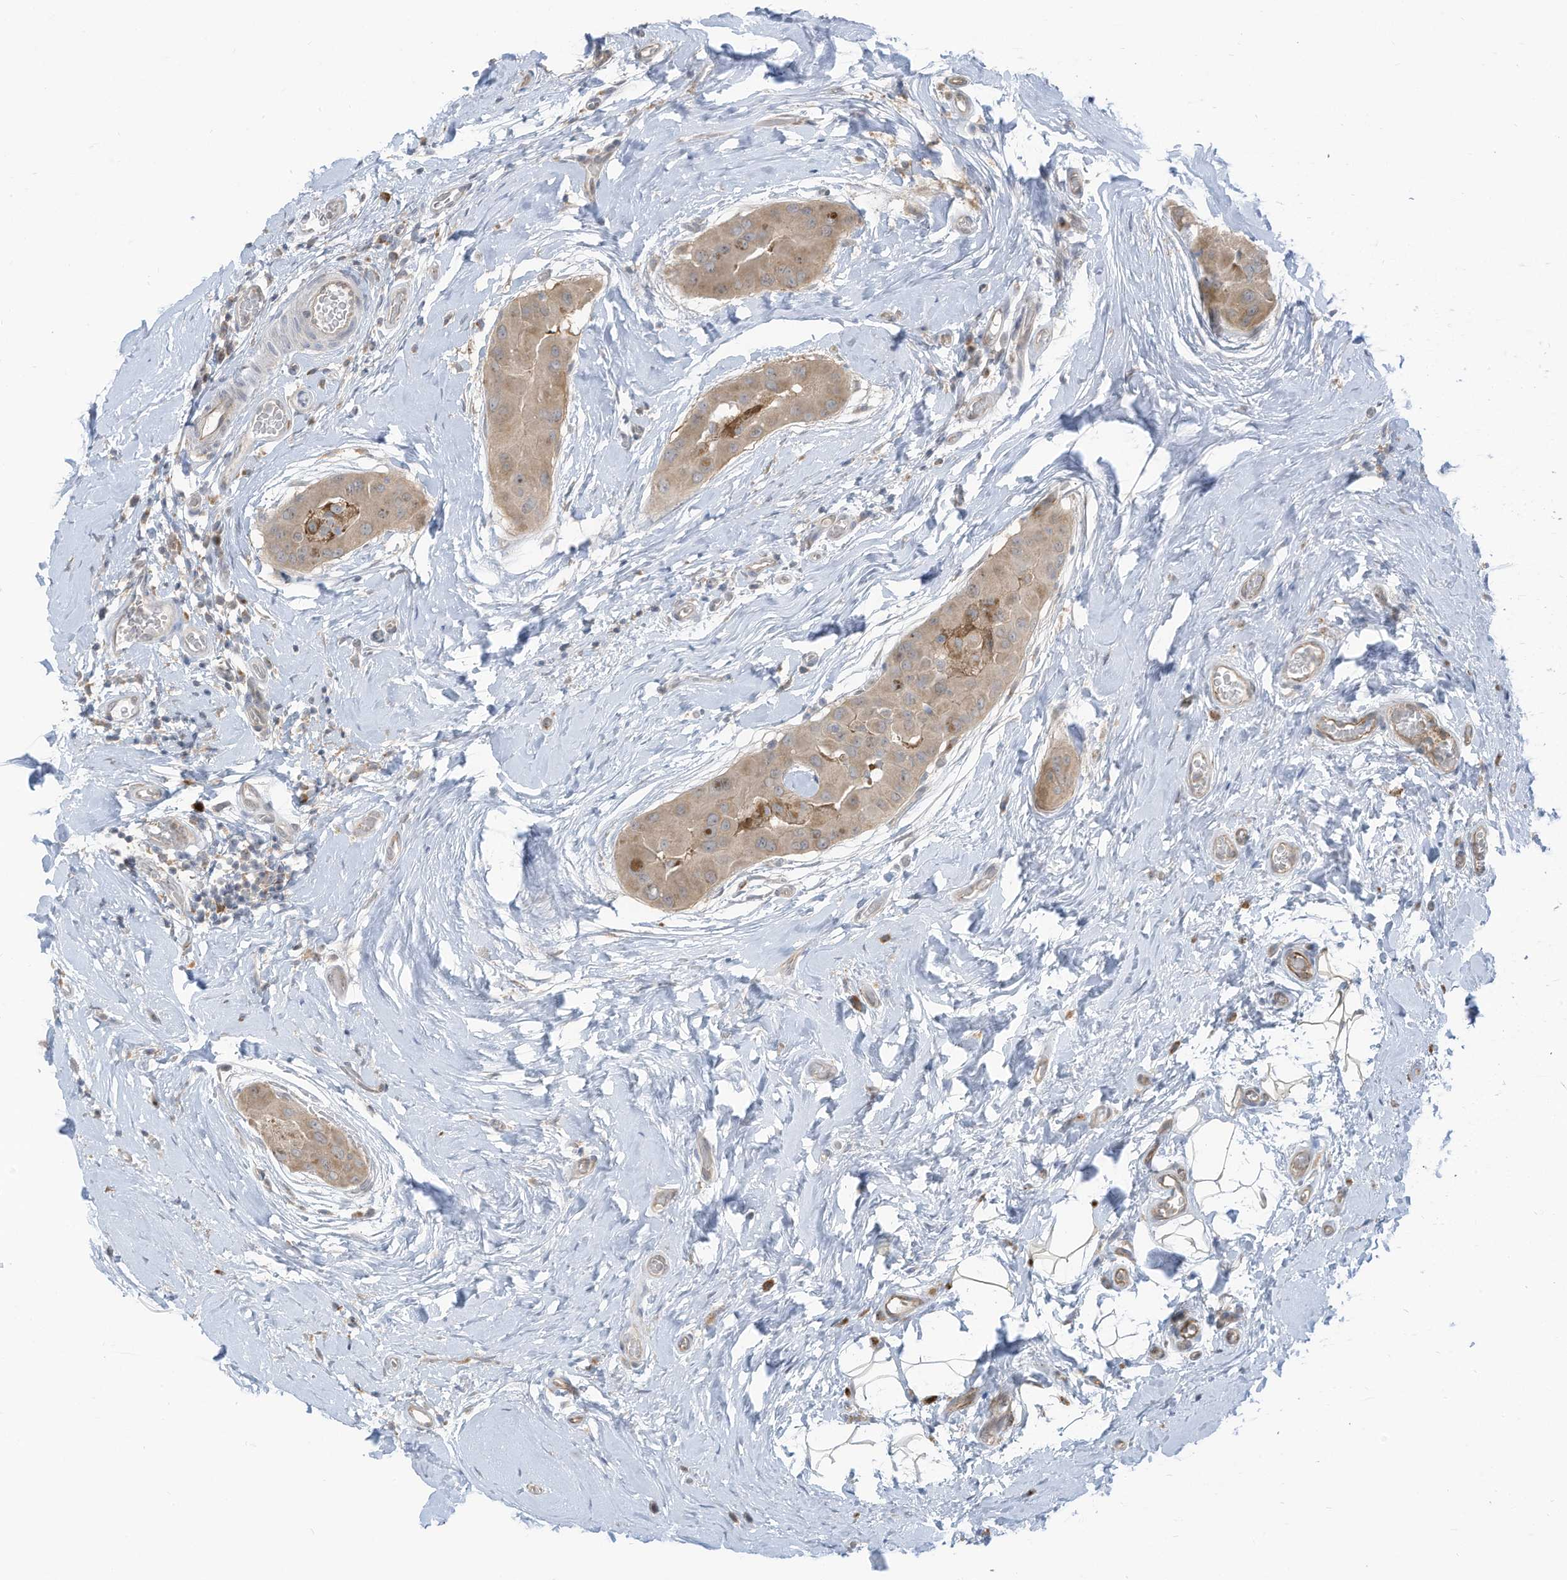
{"staining": {"intensity": "weak", "quantity": ">75%", "location": "cytoplasmic/membranous"}, "tissue": "thyroid cancer", "cell_type": "Tumor cells", "image_type": "cancer", "snomed": [{"axis": "morphology", "description": "Papillary adenocarcinoma, NOS"}, {"axis": "topography", "description": "Thyroid gland"}], "caption": "Thyroid cancer (papillary adenocarcinoma) stained with a brown dye exhibits weak cytoplasmic/membranous positive positivity in approximately >75% of tumor cells.", "gene": "DZIP3", "patient": {"sex": "male", "age": 33}}